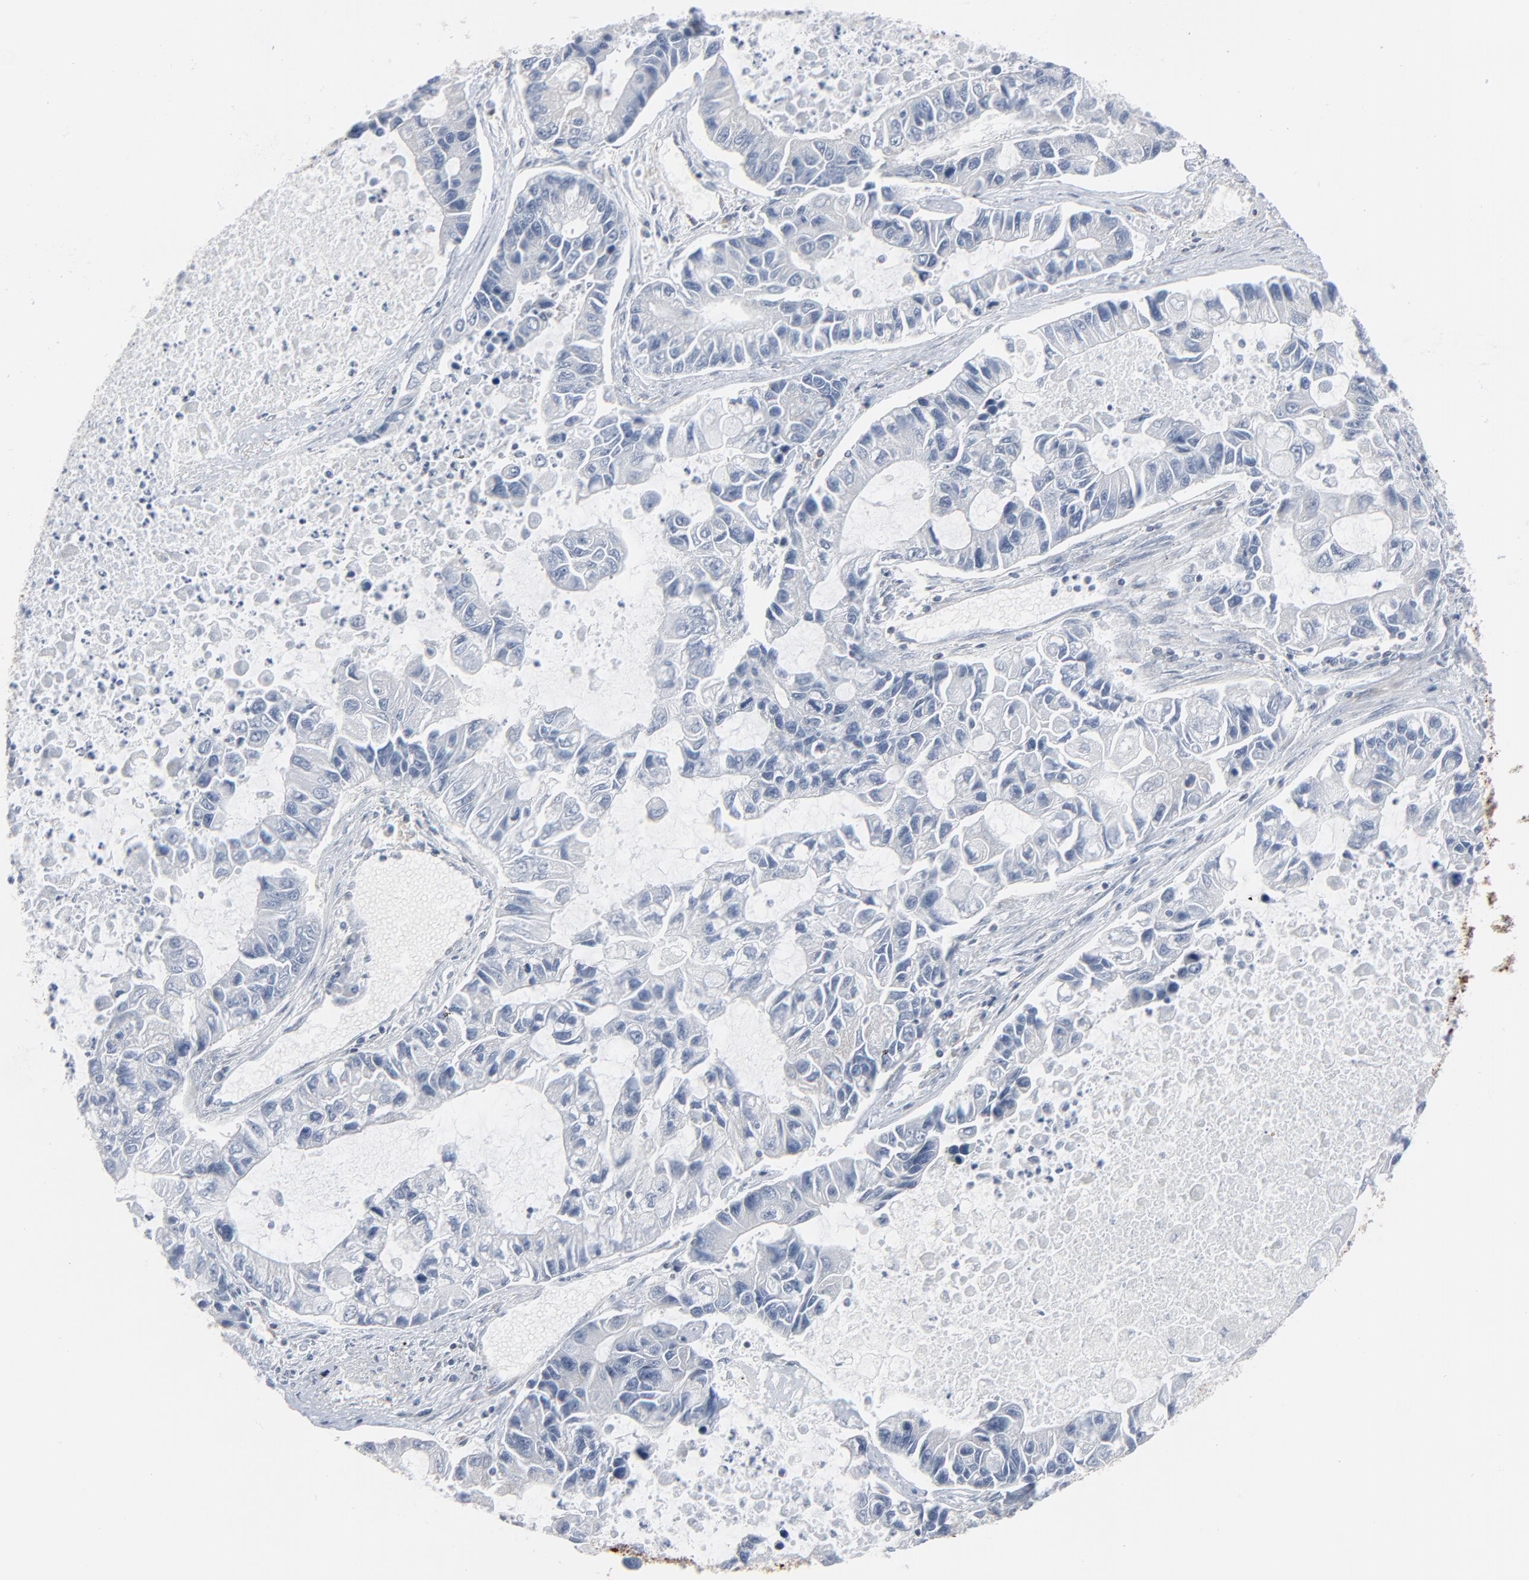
{"staining": {"intensity": "negative", "quantity": "none", "location": "none"}, "tissue": "lung cancer", "cell_type": "Tumor cells", "image_type": "cancer", "snomed": [{"axis": "morphology", "description": "Adenocarcinoma, NOS"}, {"axis": "topography", "description": "Lung"}], "caption": "Immunohistochemistry (IHC) image of neoplastic tissue: adenocarcinoma (lung) stained with DAB (3,3'-diaminobenzidine) displays no significant protein staining in tumor cells.", "gene": "OPTN", "patient": {"sex": "female", "age": 51}}